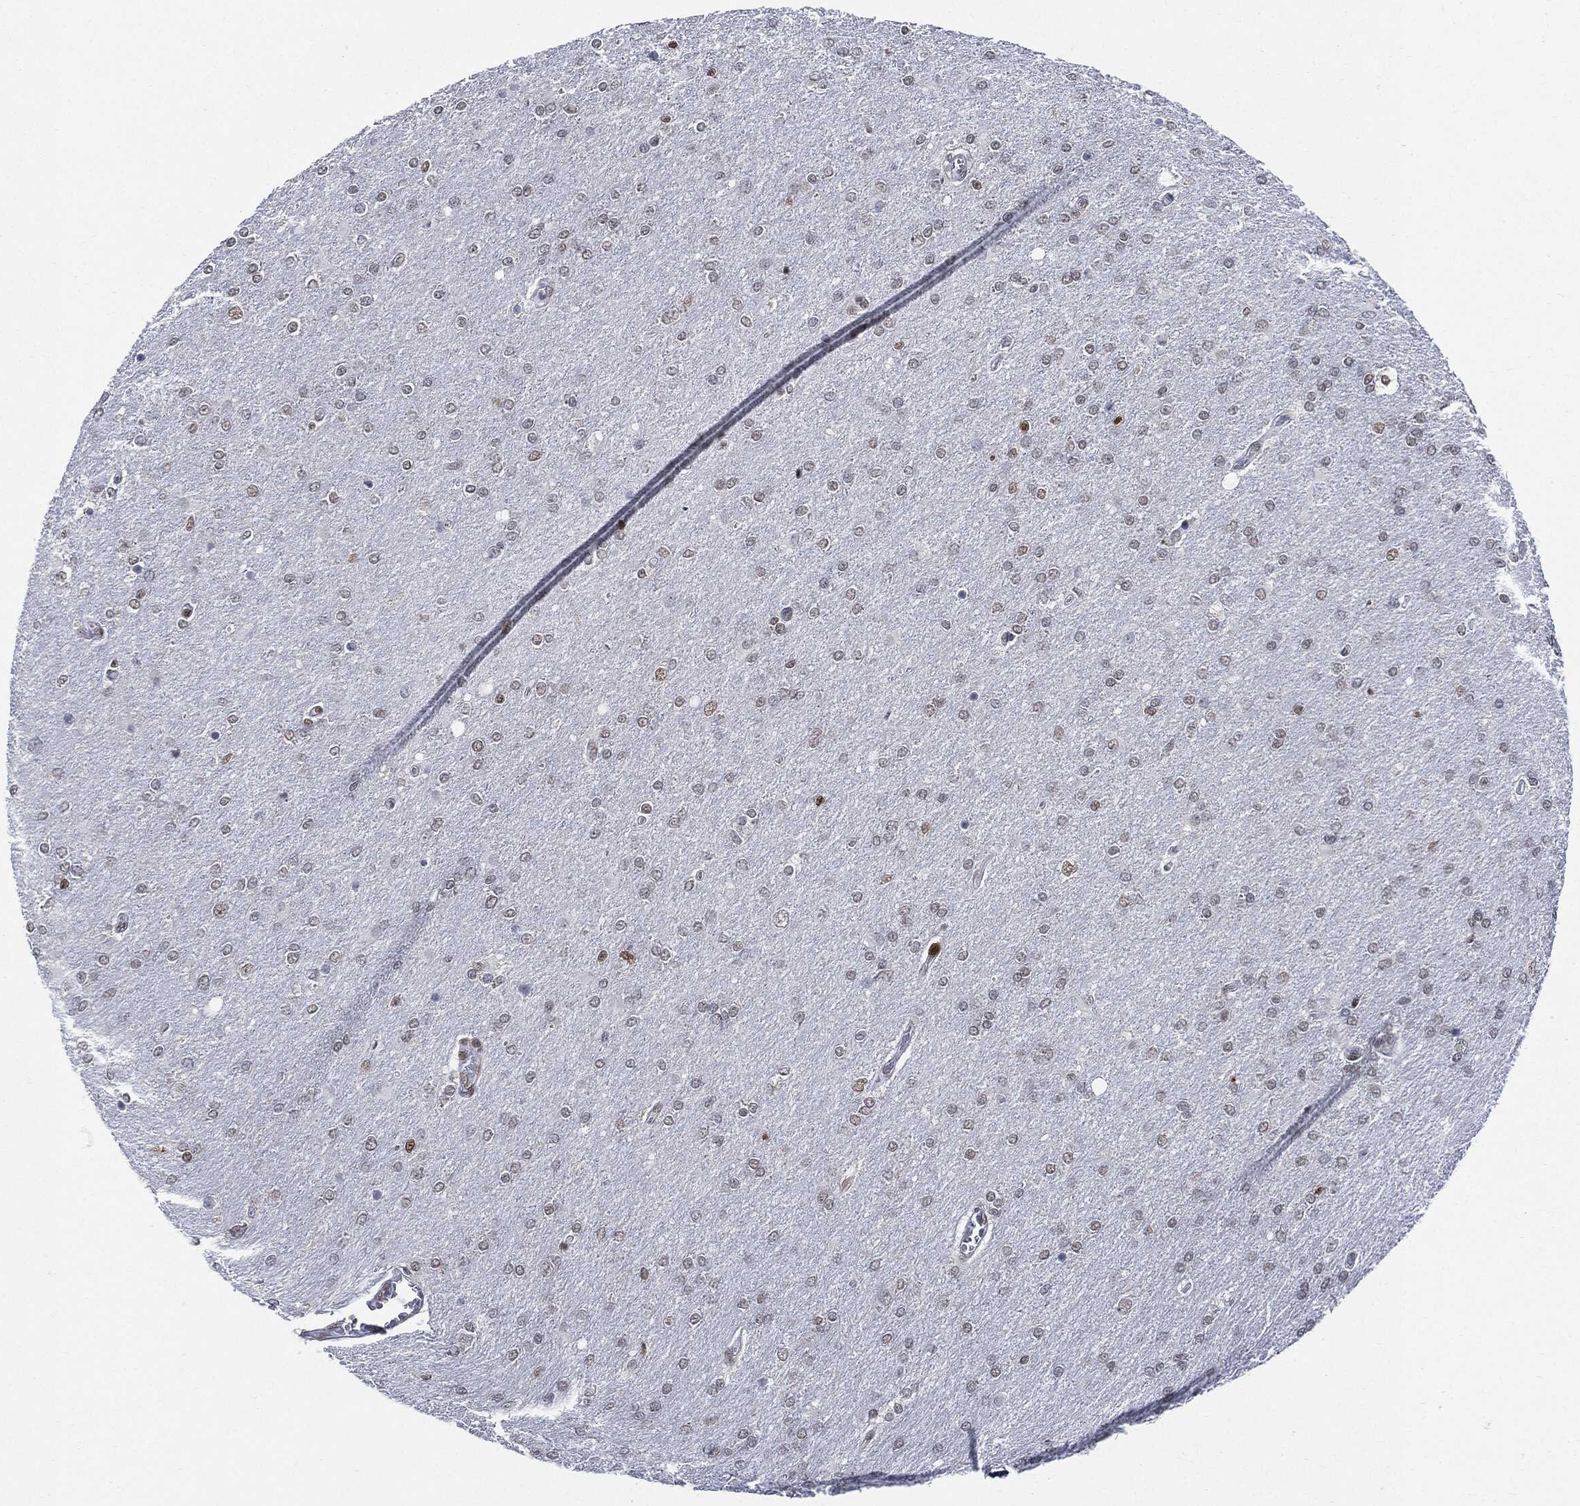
{"staining": {"intensity": "weak", "quantity": "<25%", "location": "nuclear"}, "tissue": "glioma", "cell_type": "Tumor cells", "image_type": "cancer", "snomed": [{"axis": "morphology", "description": "Glioma, malignant, High grade"}, {"axis": "topography", "description": "Cerebral cortex"}], "caption": "High power microscopy micrograph of an immunohistochemistry (IHC) histopathology image of high-grade glioma (malignant), revealing no significant expression in tumor cells.", "gene": "PCNA", "patient": {"sex": "male", "age": 70}}